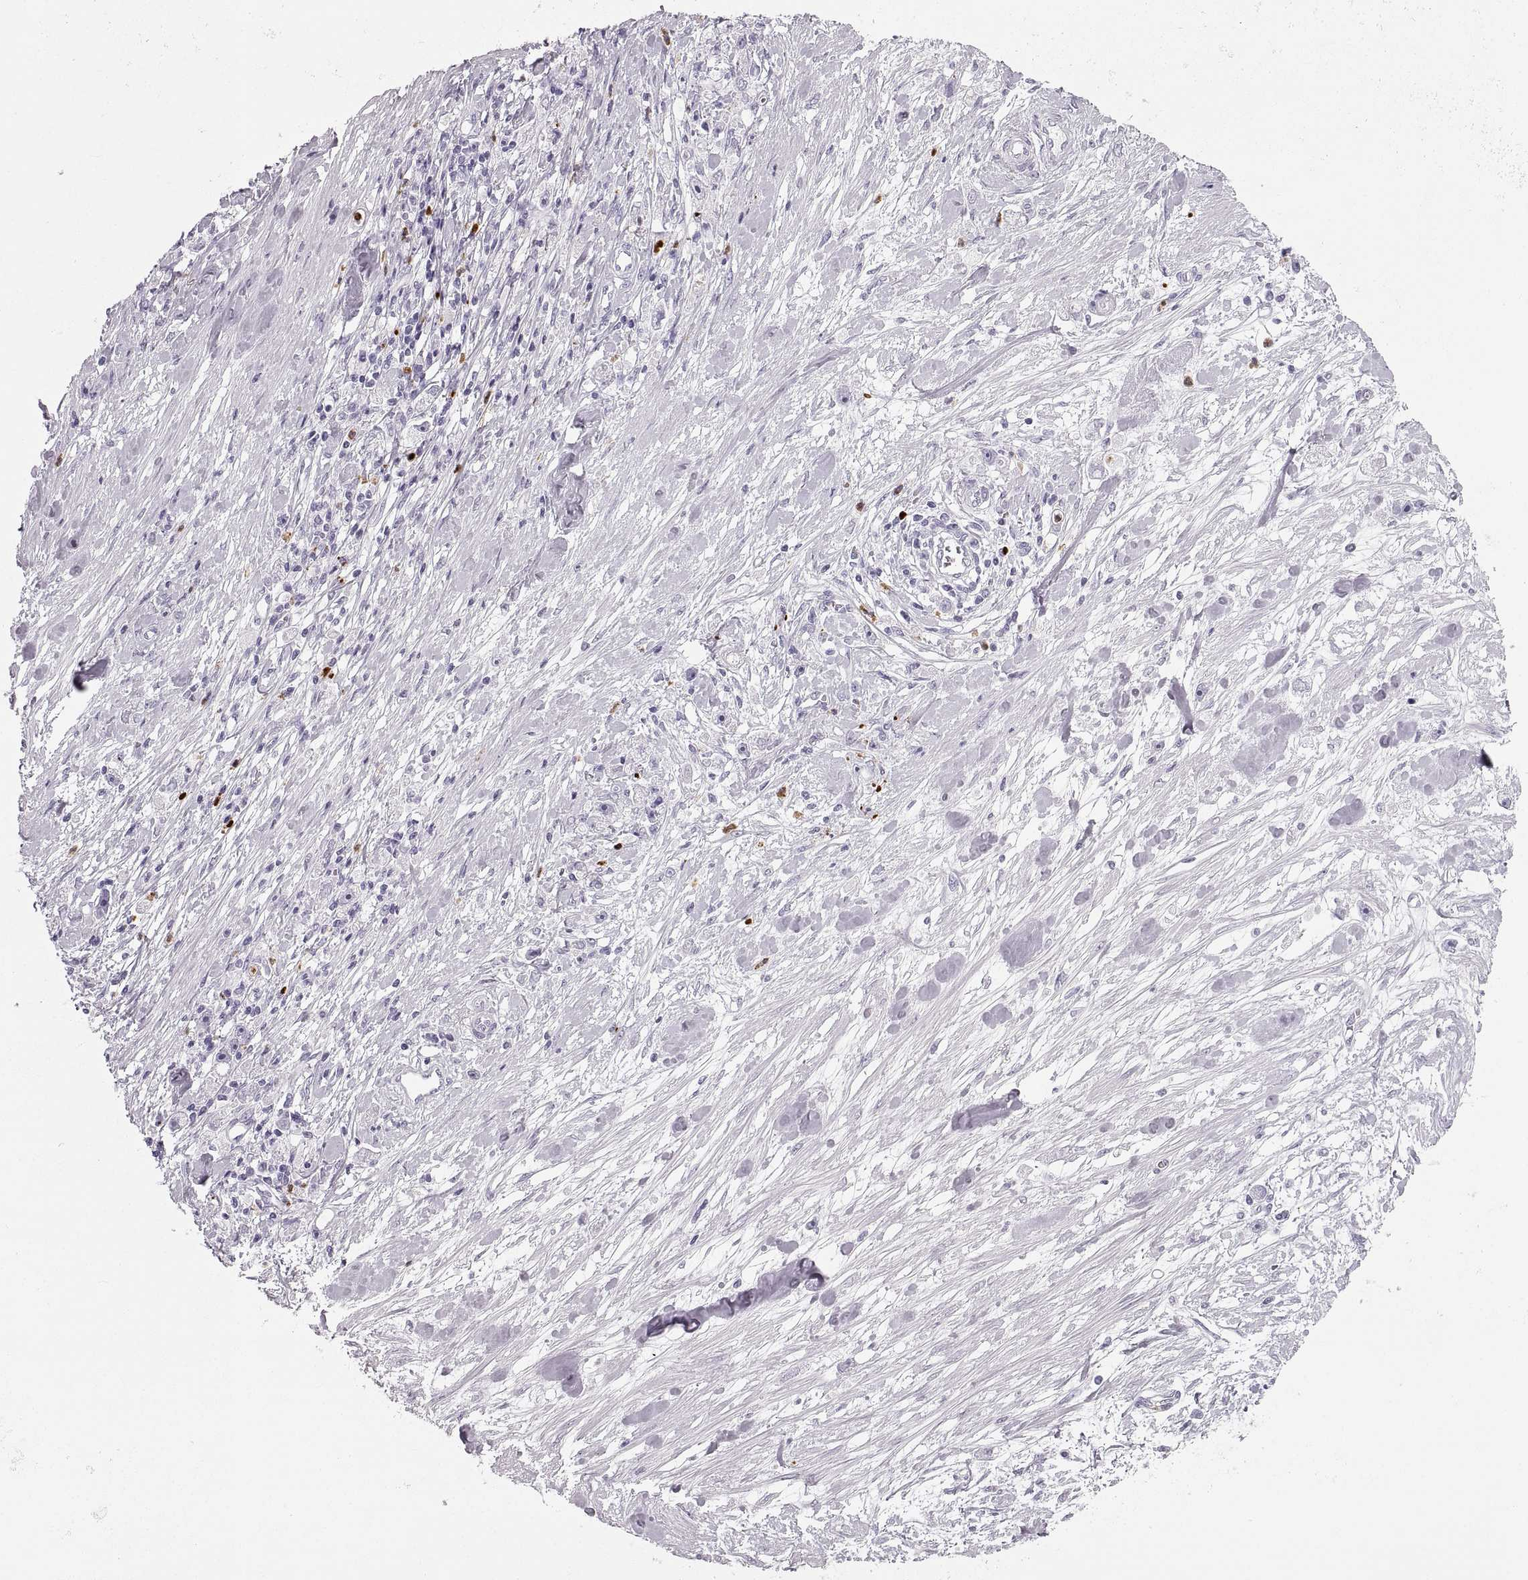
{"staining": {"intensity": "negative", "quantity": "none", "location": "none"}, "tissue": "stomach cancer", "cell_type": "Tumor cells", "image_type": "cancer", "snomed": [{"axis": "morphology", "description": "Adenocarcinoma, NOS"}, {"axis": "topography", "description": "Stomach"}], "caption": "Image shows no significant protein positivity in tumor cells of stomach cancer. Brightfield microscopy of immunohistochemistry stained with DAB (brown) and hematoxylin (blue), captured at high magnification.", "gene": "MILR1", "patient": {"sex": "female", "age": 59}}